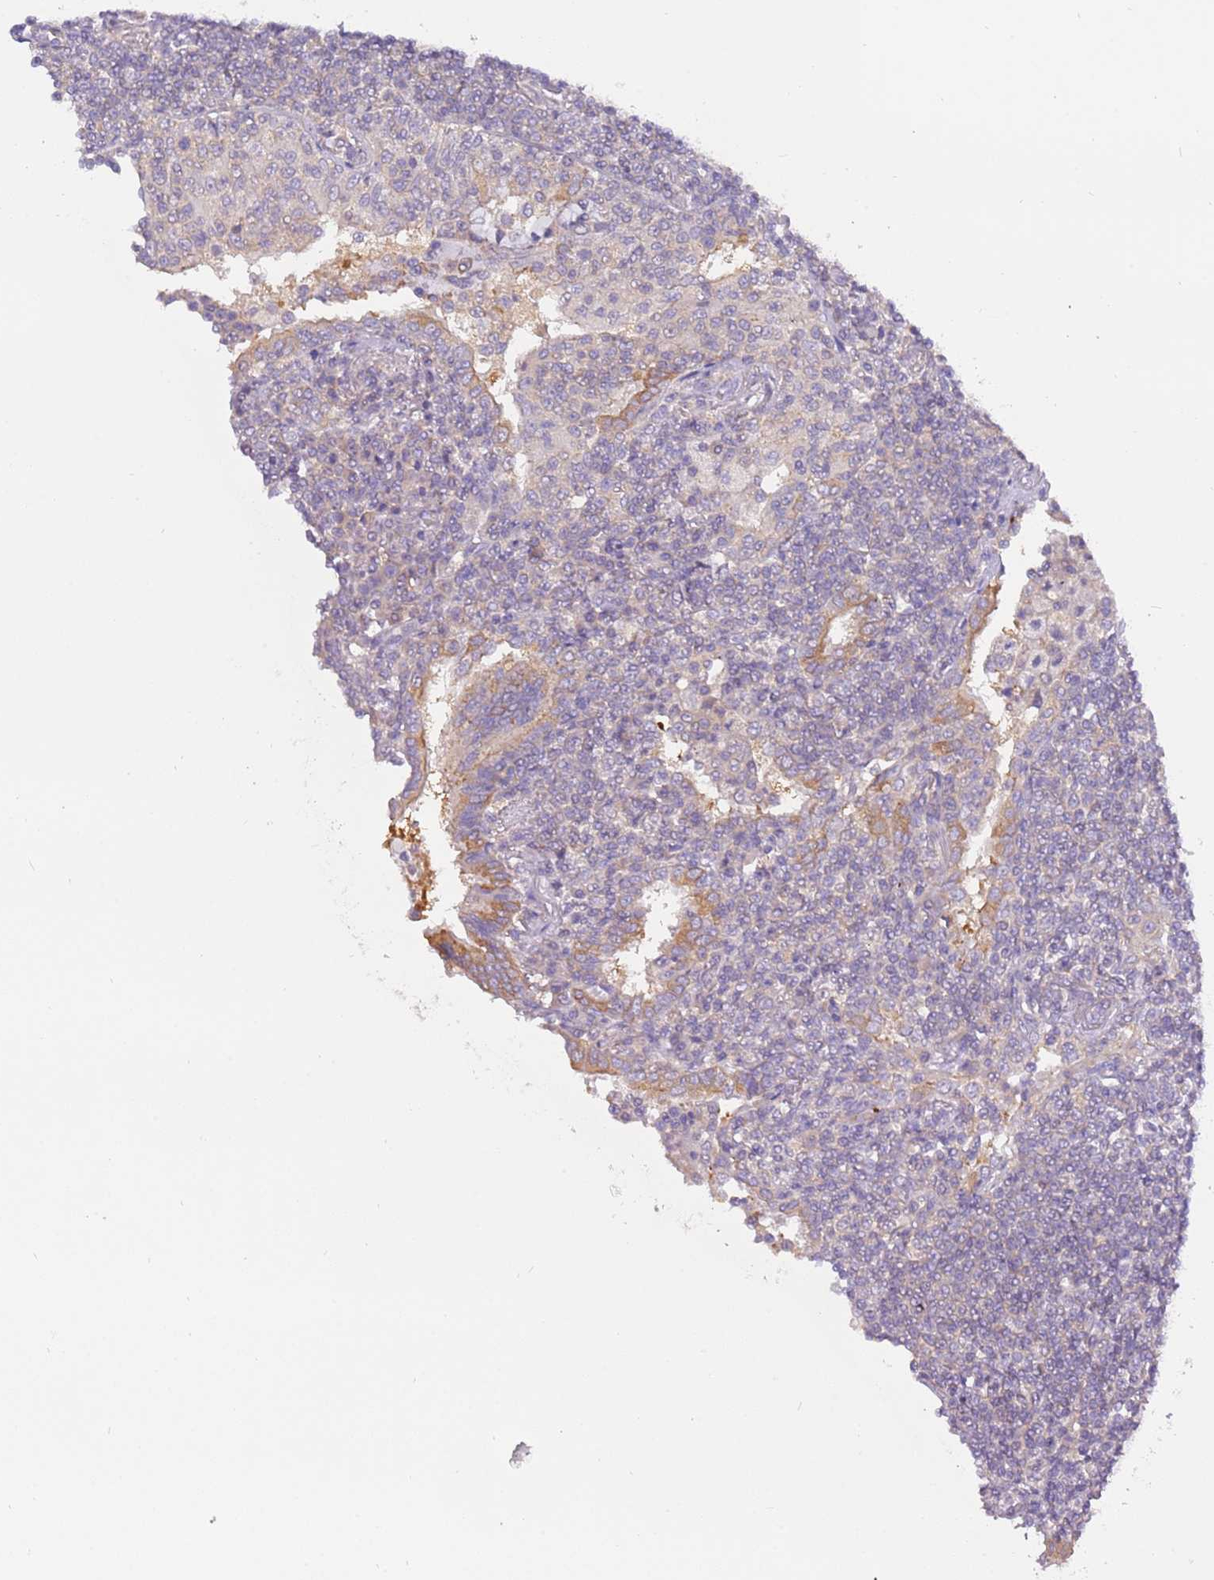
{"staining": {"intensity": "negative", "quantity": "none", "location": "none"}, "tissue": "lymphoma", "cell_type": "Tumor cells", "image_type": "cancer", "snomed": [{"axis": "morphology", "description": "Malignant lymphoma, non-Hodgkin's type, Low grade"}, {"axis": "topography", "description": "Lung"}], "caption": "DAB (3,3'-diaminobenzidine) immunohistochemical staining of human lymphoma exhibits no significant staining in tumor cells. (DAB (3,3'-diaminobenzidine) IHC, high magnification).", "gene": "STIP1", "patient": {"sex": "female", "age": 71}}